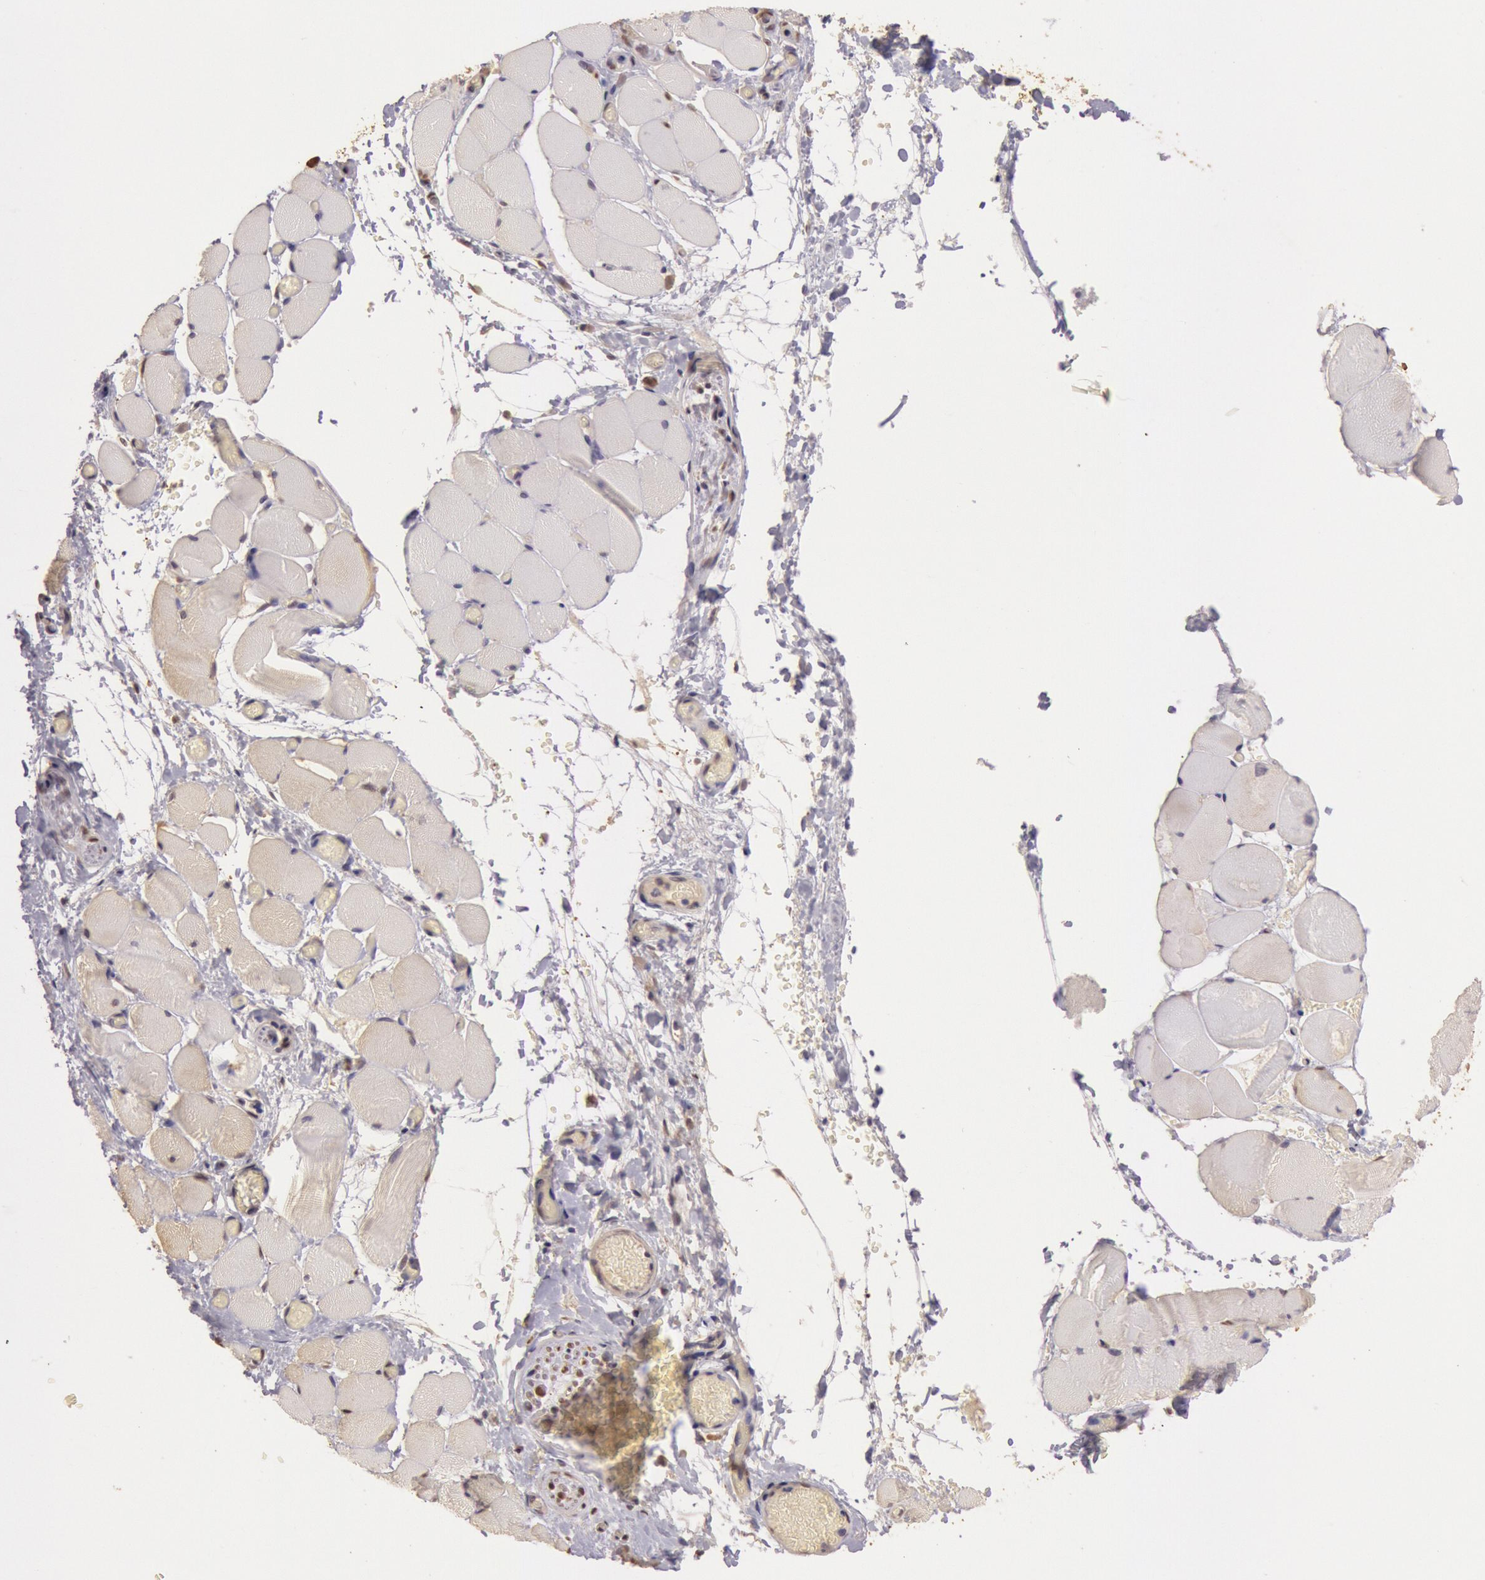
{"staining": {"intensity": "negative", "quantity": "none", "location": "none"}, "tissue": "skeletal muscle", "cell_type": "Myocytes", "image_type": "normal", "snomed": [{"axis": "morphology", "description": "Normal tissue, NOS"}, {"axis": "topography", "description": "Skeletal muscle"}], "caption": "DAB immunohistochemical staining of unremarkable human skeletal muscle shows no significant expression in myocytes.", "gene": "SOD1", "patient": {"sex": "male", "age": 71}}